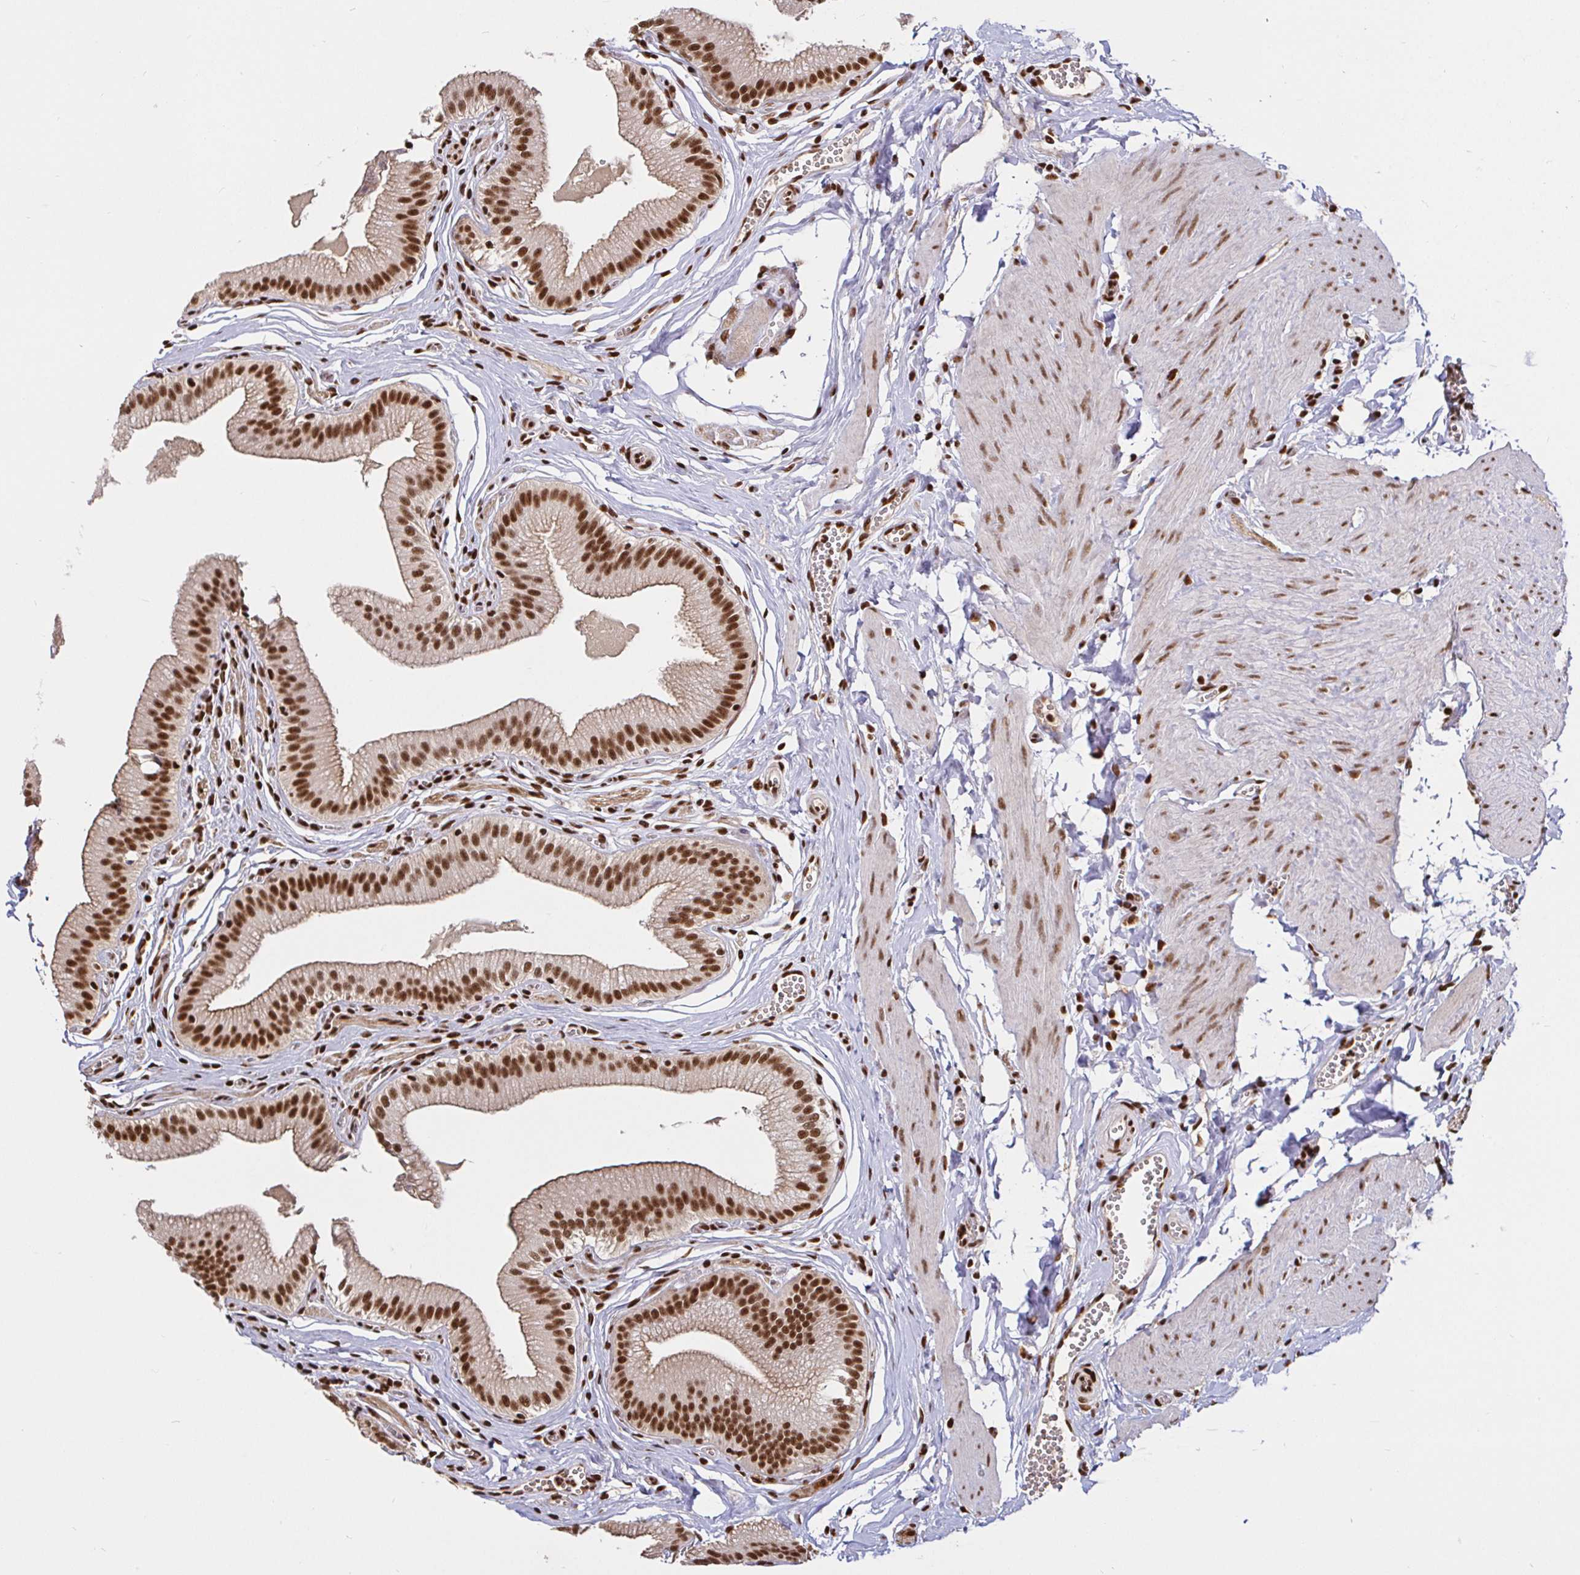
{"staining": {"intensity": "strong", "quantity": ">75%", "location": "cytoplasmic/membranous,nuclear"}, "tissue": "gallbladder", "cell_type": "Glandular cells", "image_type": "normal", "snomed": [{"axis": "morphology", "description": "Normal tissue, NOS"}, {"axis": "topography", "description": "Gallbladder"}, {"axis": "topography", "description": "Peripheral nerve tissue"}], "caption": "Immunohistochemistry (DAB (3,3'-diaminobenzidine)) staining of benign gallbladder shows strong cytoplasmic/membranous,nuclear protein expression in approximately >75% of glandular cells.", "gene": "SP3", "patient": {"sex": "male", "age": 17}}